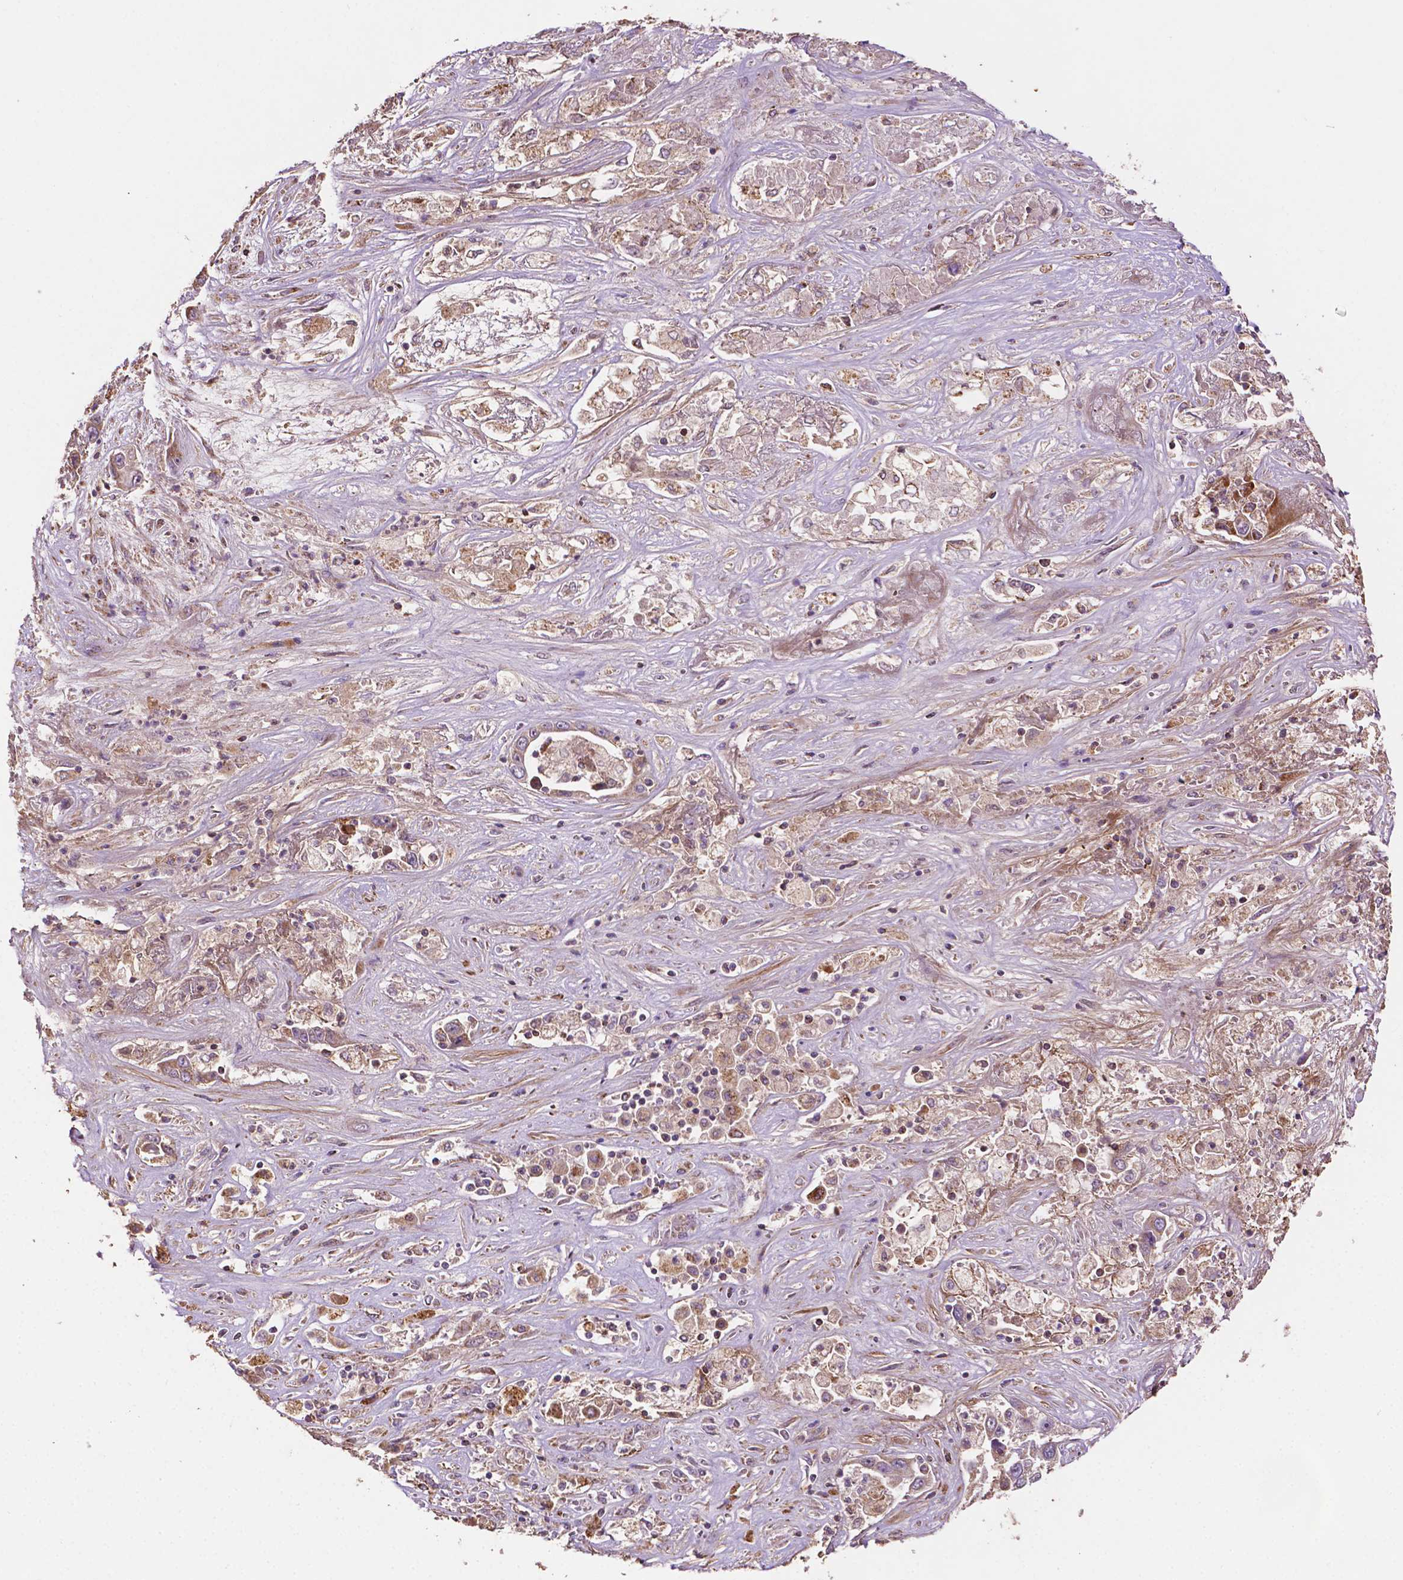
{"staining": {"intensity": "weak", "quantity": ">75%", "location": "cytoplasmic/membranous"}, "tissue": "liver cancer", "cell_type": "Tumor cells", "image_type": "cancer", "snomed": [{"axis": "morphology", "description": "Cholangiocarcinoma"}, {"axis": "topography", "description": "Liver"}], "caption": "This is an image of IHC staining of liver cholangiocarcinoma, which shows weak expression in the cytoplasmic/membranous of tumor cells.", "gene": "LRR1", "patient": {"sex": "female", "age": 52}}